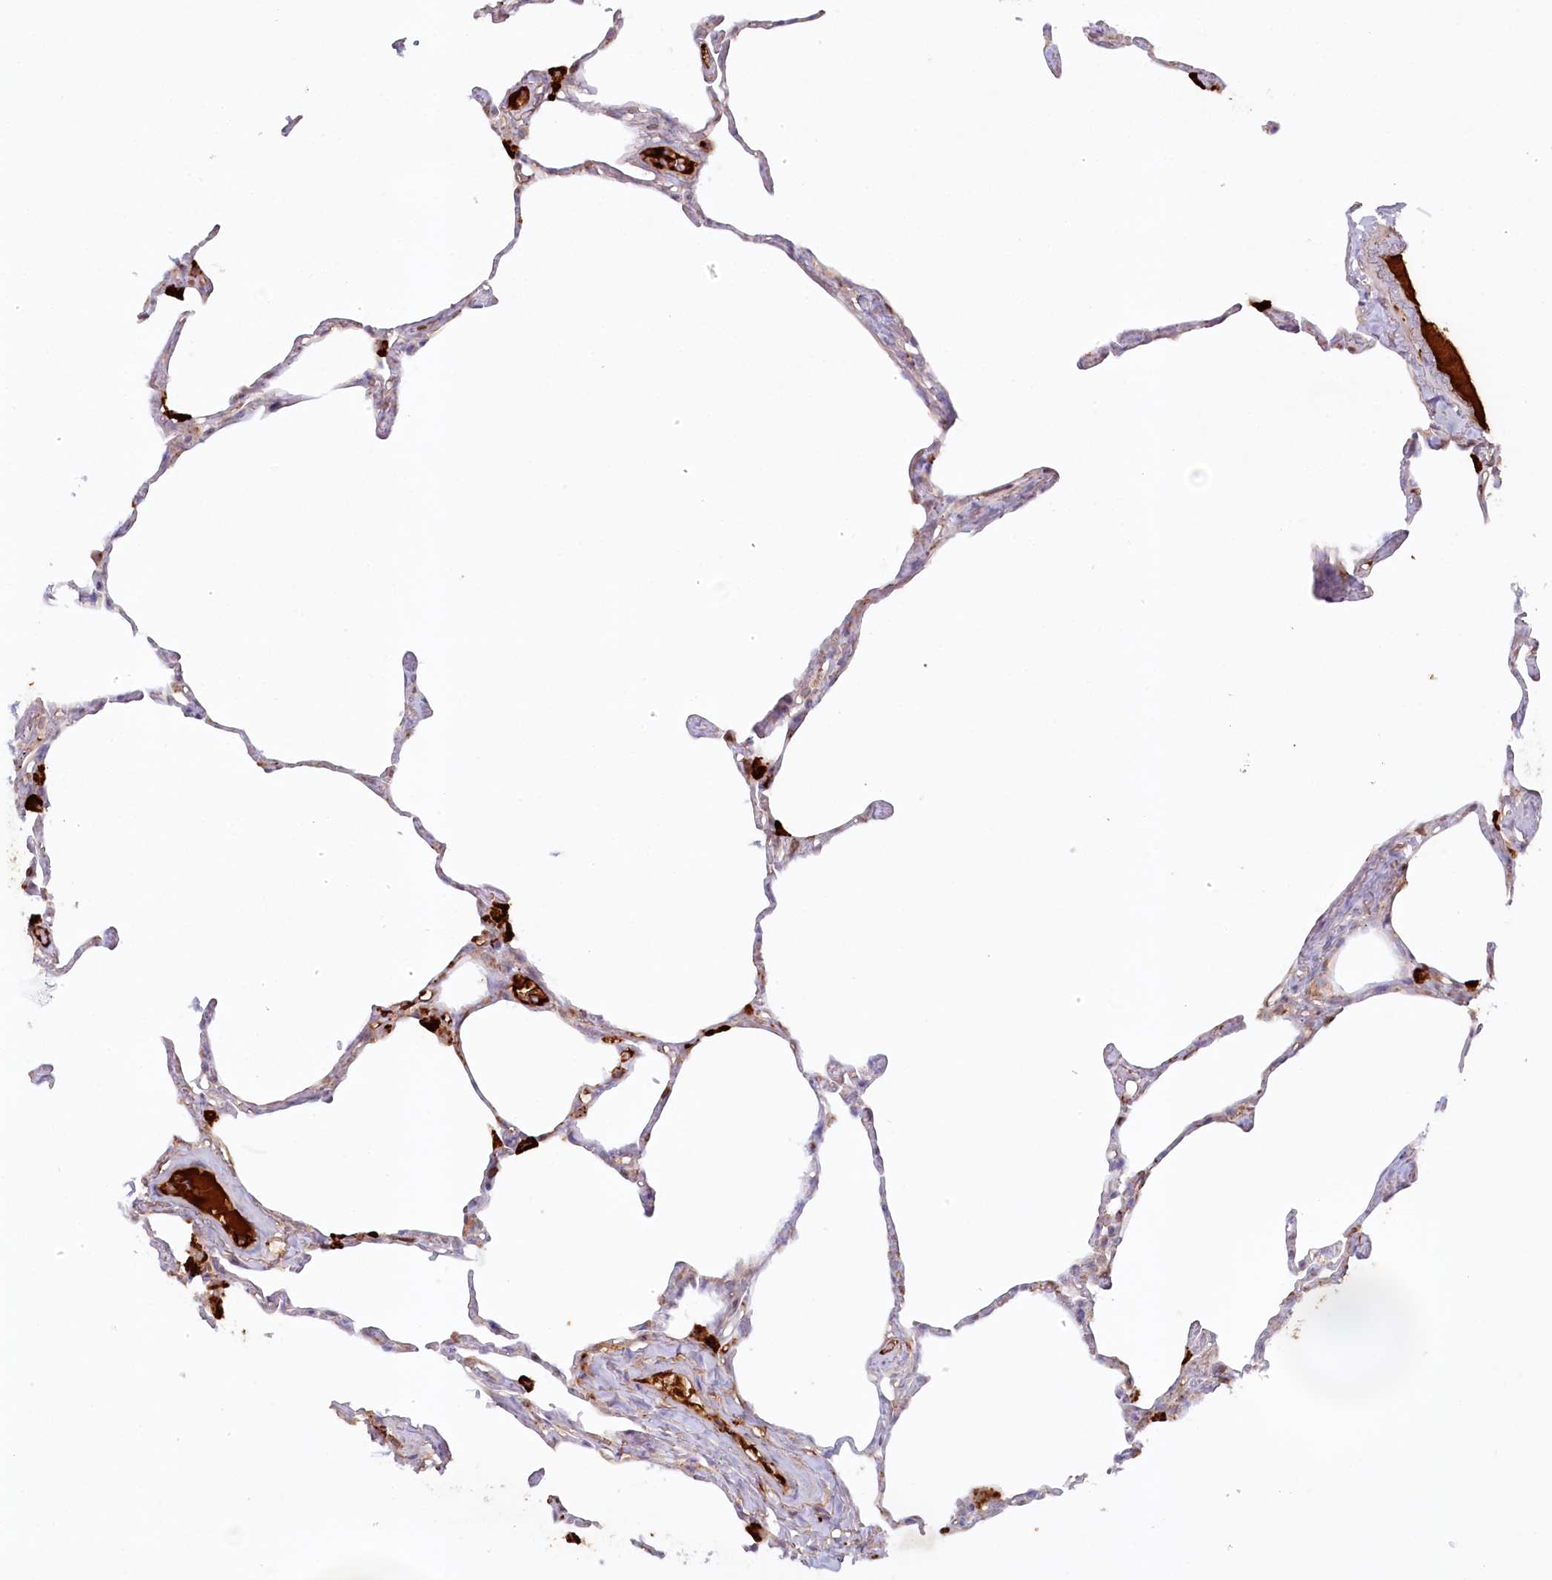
{"staining": {"intensity": "moderate", "quantity": "<25%", "location": "cytoplasmic/membranous"}, "tissue": "lung", "cell_type": "Alveolar cells", "image_type": "normal", "snomed": [{"axis": "morphology", "description": "Normal tissue, NOS"}, {"axis": "topography", "description": "Lung"}], "caption": "Benign lung exhibits moderate cytoplasmic/membranous positivity in approximately <25% of alveolar cells, visualized by immunohistochemistry.", "gene": "PSAPL1", "patient": {"sex": "male", "age": 65}}